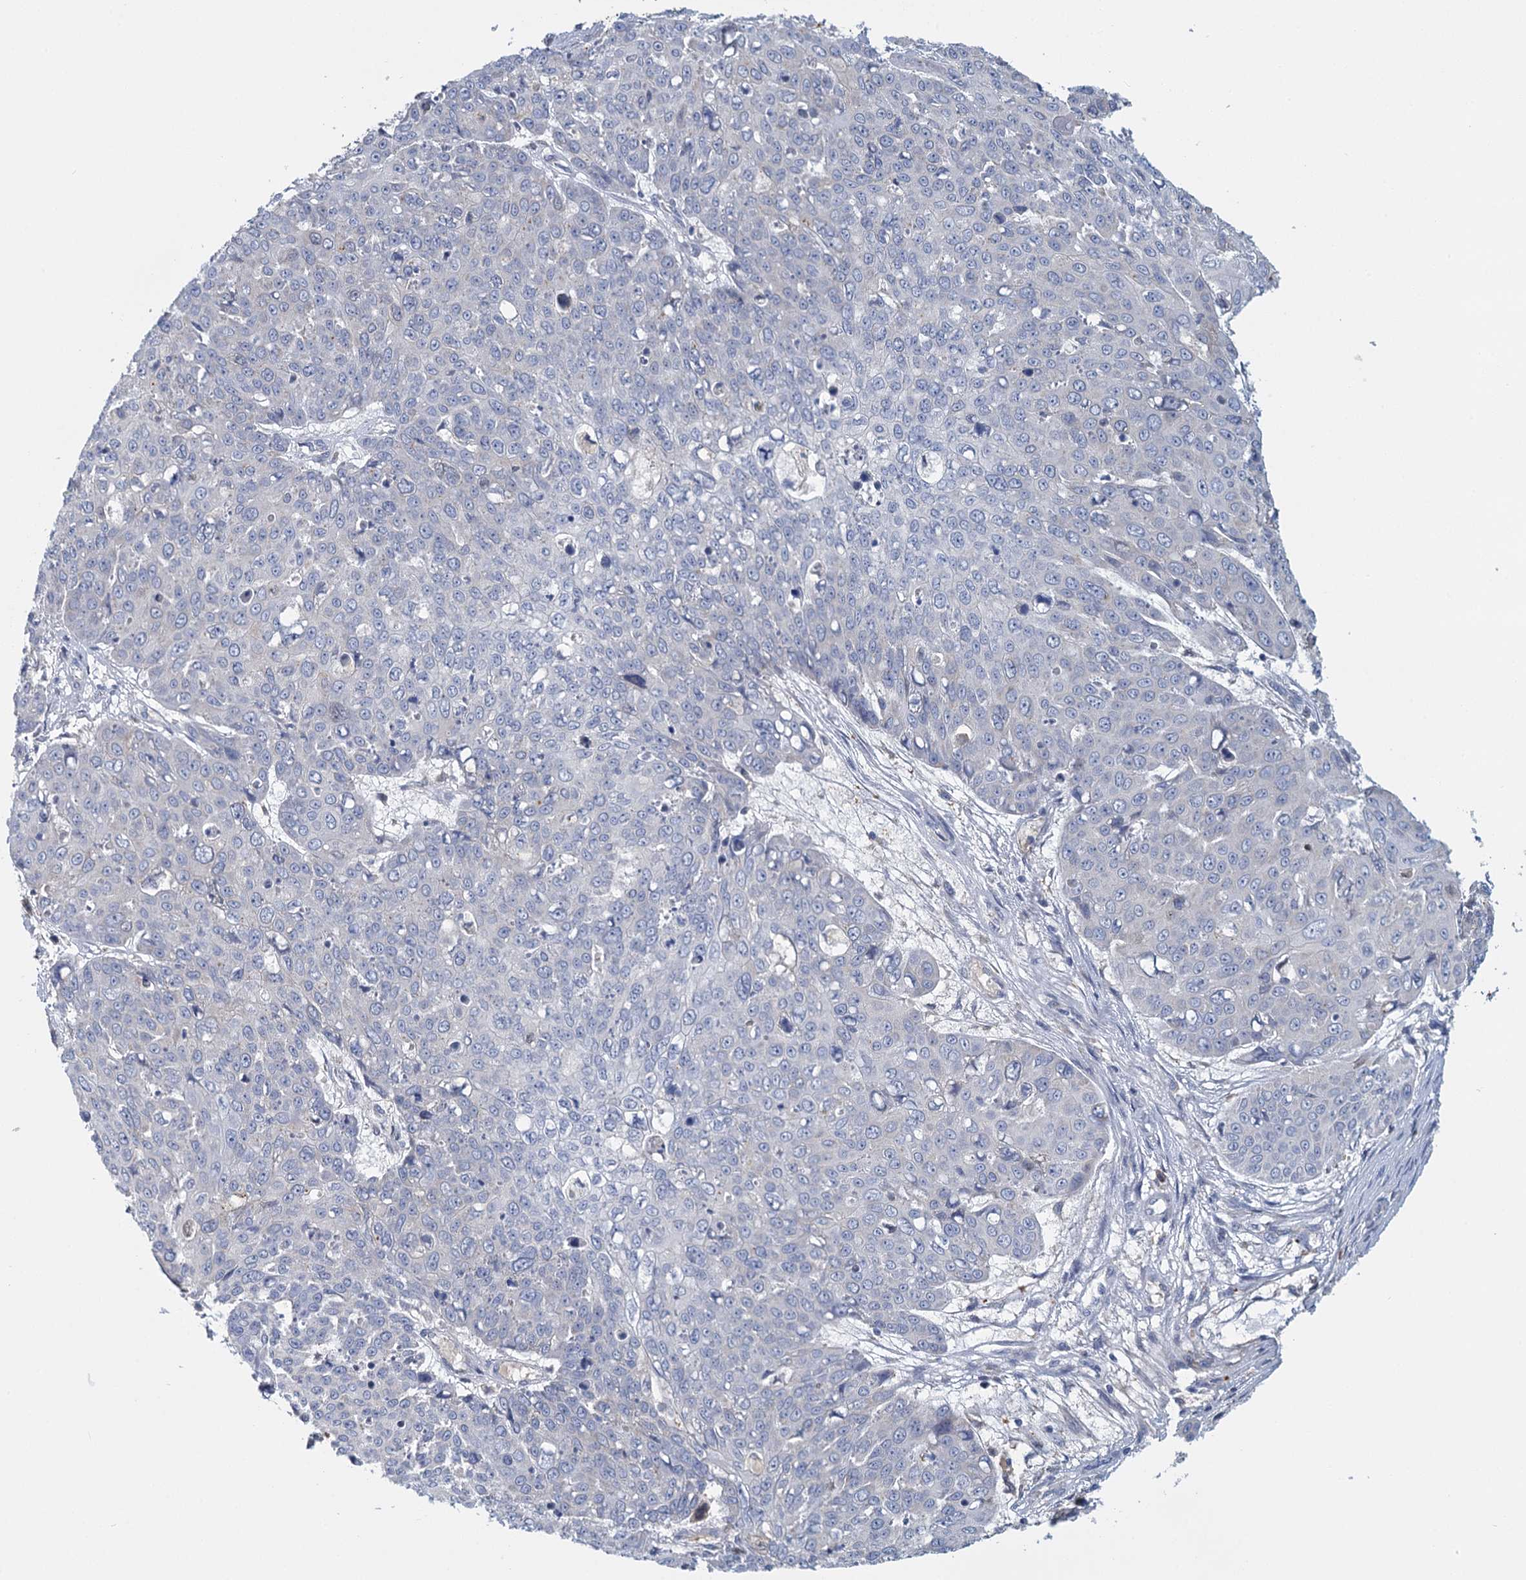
{"staining": {"intensity": "negative", "quantity": "none", "location": "none"}, "tissue": "skin cancer", "cell_type": "Tumor cells", "image_type": "cancer", "snomed": [{"axis": "morphology", "description": "Squamous cell carcinoma, NOS"}, {"axis": "topography", "description": "Skin"}], "caption": "This is a image of IHC staining of squamous cell carcinoma (skin), which shows no staining in tumor cells.", "gene": "ANKRD16", "patient": {"sex": "male", "age": 71}}